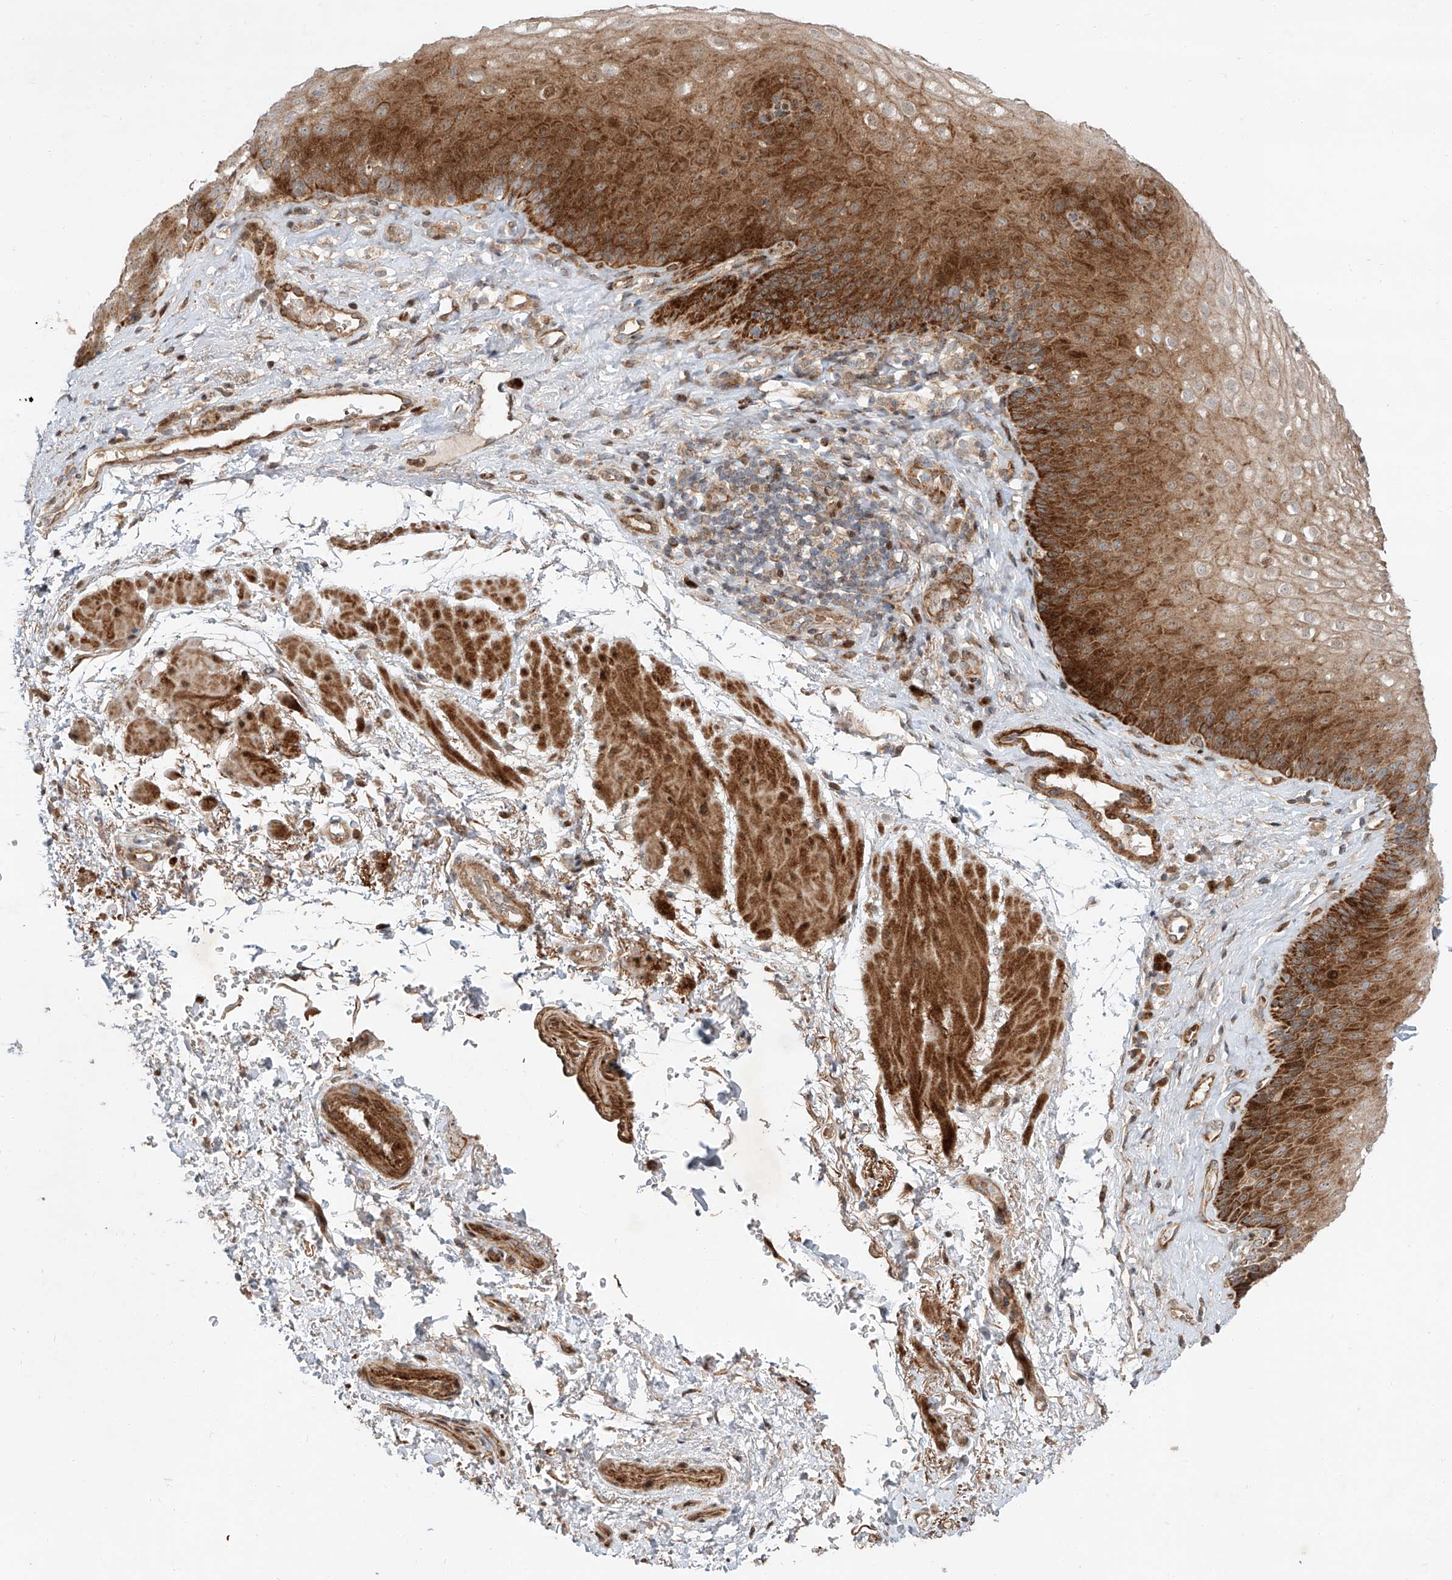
{"staining": {"intensity": "strong", "quantity": ">75%", "location": "cytoplasmic/membranous"}, "tissue": "esophagus", "cell_type": "Squamous epithelial cells", "image_type": "normal", "snomed": [{"axis": "morphology", "description": "Normal tissue, NOS"}, {"axis": "topography", "description": "Esophagus"}], "caption": "Immunohistochemistry (IHC) image of benign esophagus: esophagus stained using IHC displays high levels of strong protein expression localized specifically in the cytoplasmic/membranous of squamous epithelial cells, appearing as a cytoplasmic/membranous brown color.", "gene": "USF3", "patient": {"sex": "female", "age": 66}}